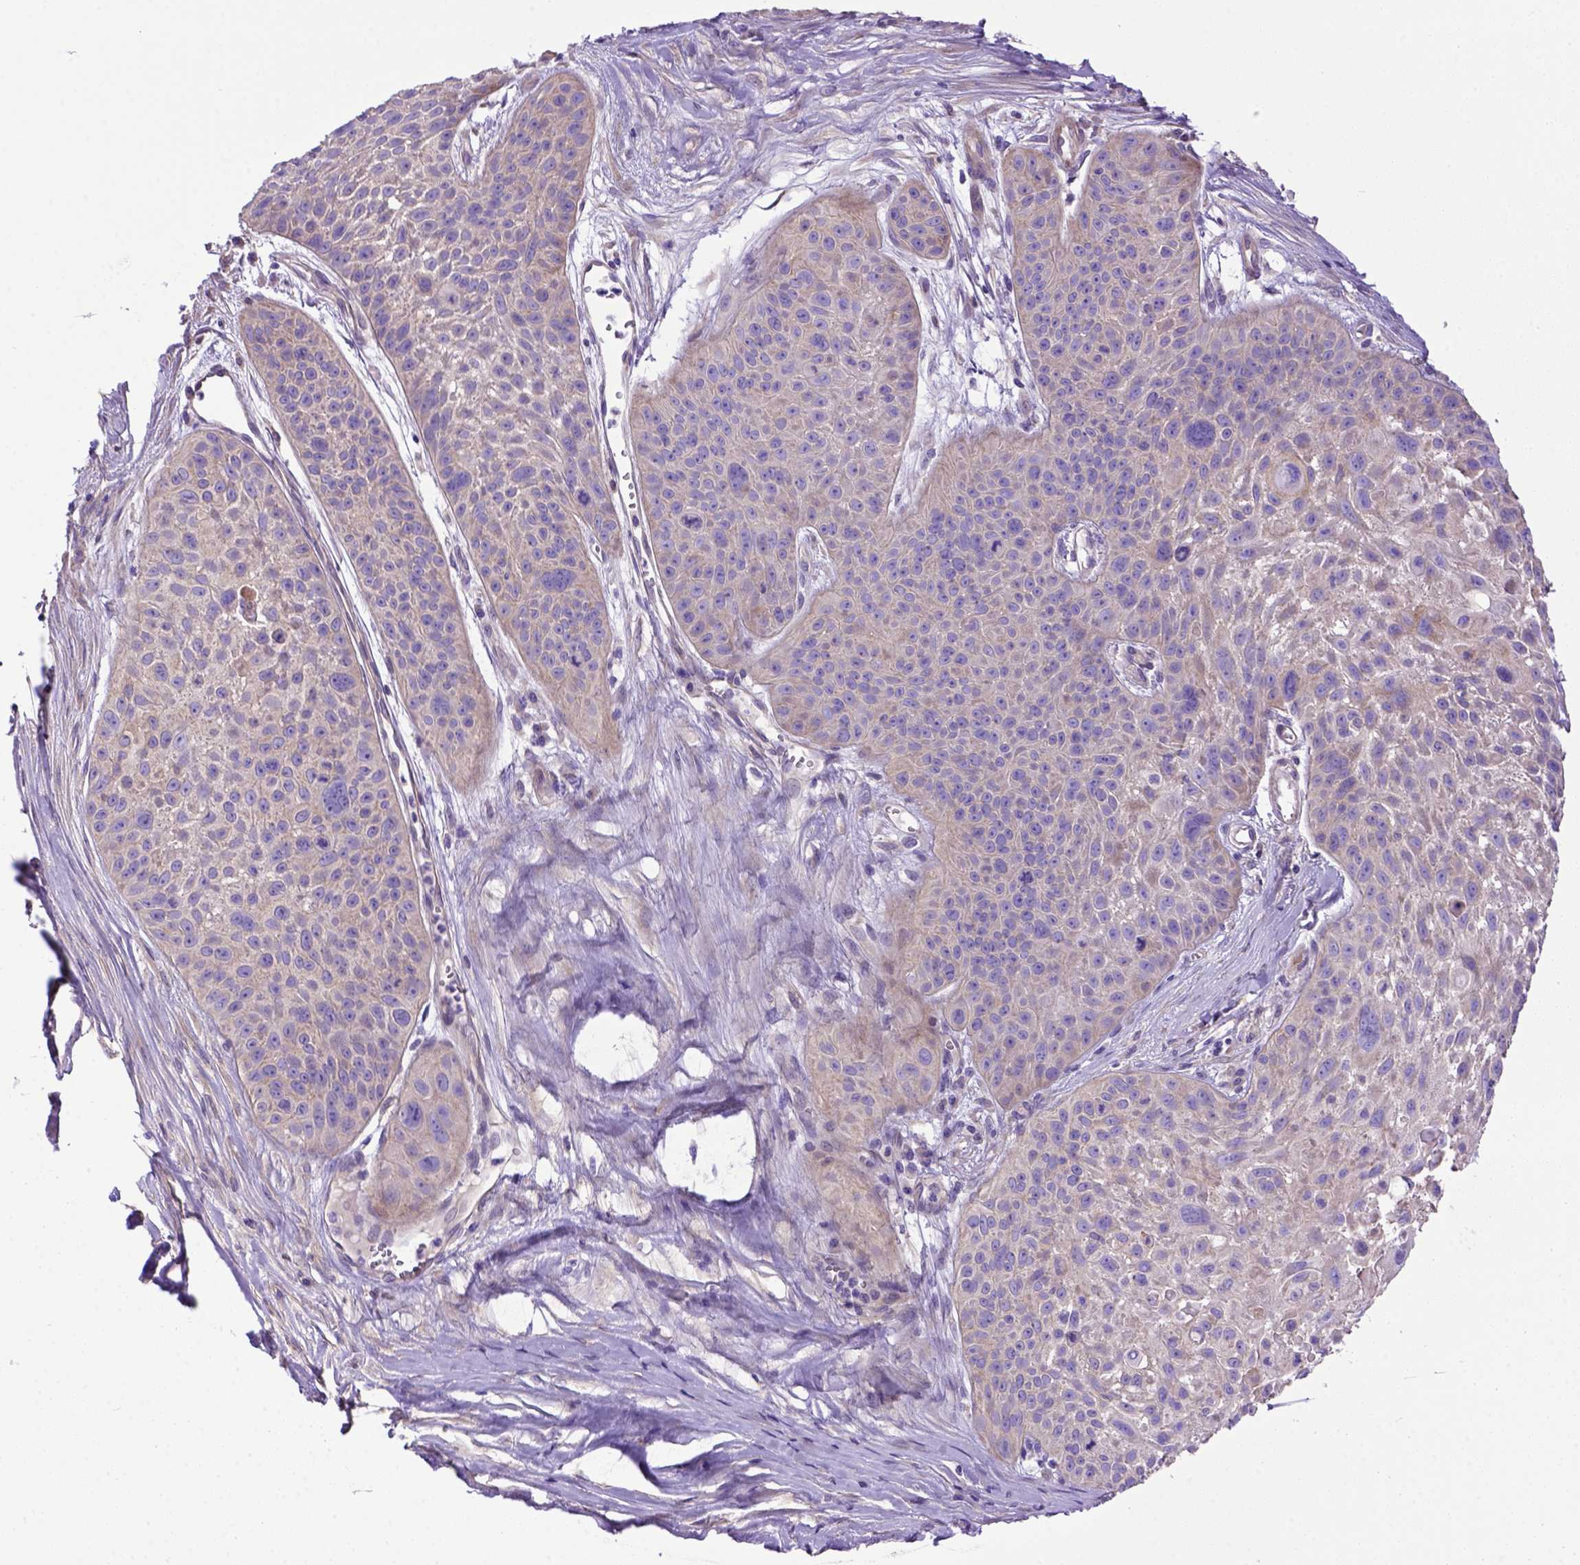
{"staining": {"intensity": "negative", "quantity": "none", "location": "none"}, "tissue": "skin cancer", "cell_type": "Tumor cells", "image_type": "cancer", "snomed": [{"axis": "morphology", "description": "Squamous cell carcinoma, NOS"}, {"axis": "topography", "description": "Skin"}, {"axis": "topography", "description": "Anal"}], "caption": "A histopathology image of squamous cell carcinoma (skin) stained for a protein displays no brown staining in tumor cells.", "gene": "ADAM12", "patient": {"sex": "female", "age": 75}}